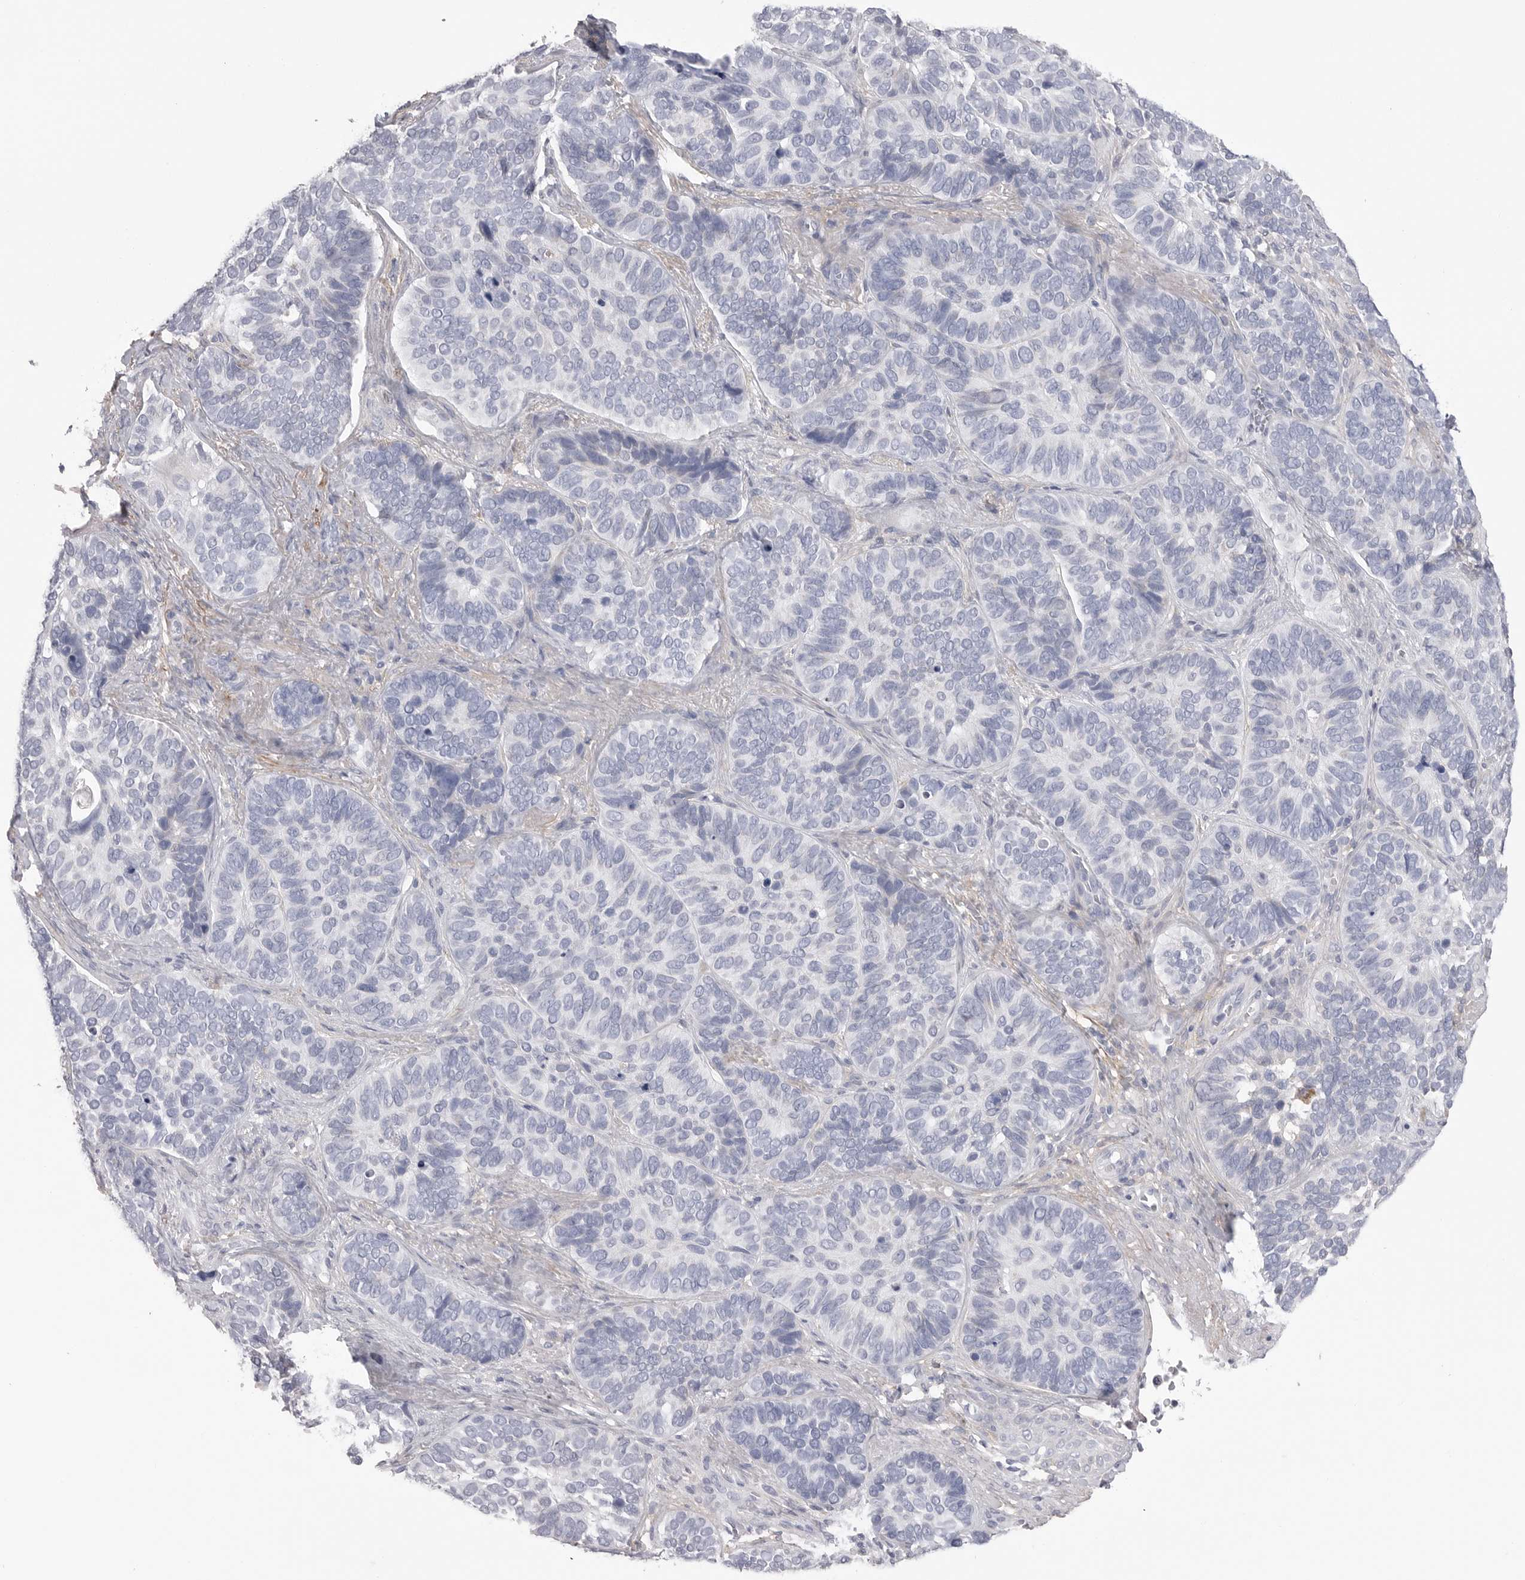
{"staining": {"intensity": "negative", "quantity": "none", "location": "none"}, "tissue": "skin cancer", "cell_type": "Tumor cells", "image_type": "cancer", "snomed": [{"axis": "morphology", "description": "Basal cell carcinoma"}, {"axis": "topography", "description": "Skin"}], "caption": "Tumor cells are negative for protein expression in human skin cancer (basal cell carcinoma).", "gene": "AKAP12", "patient": {"sex": "male", "age": 62}}